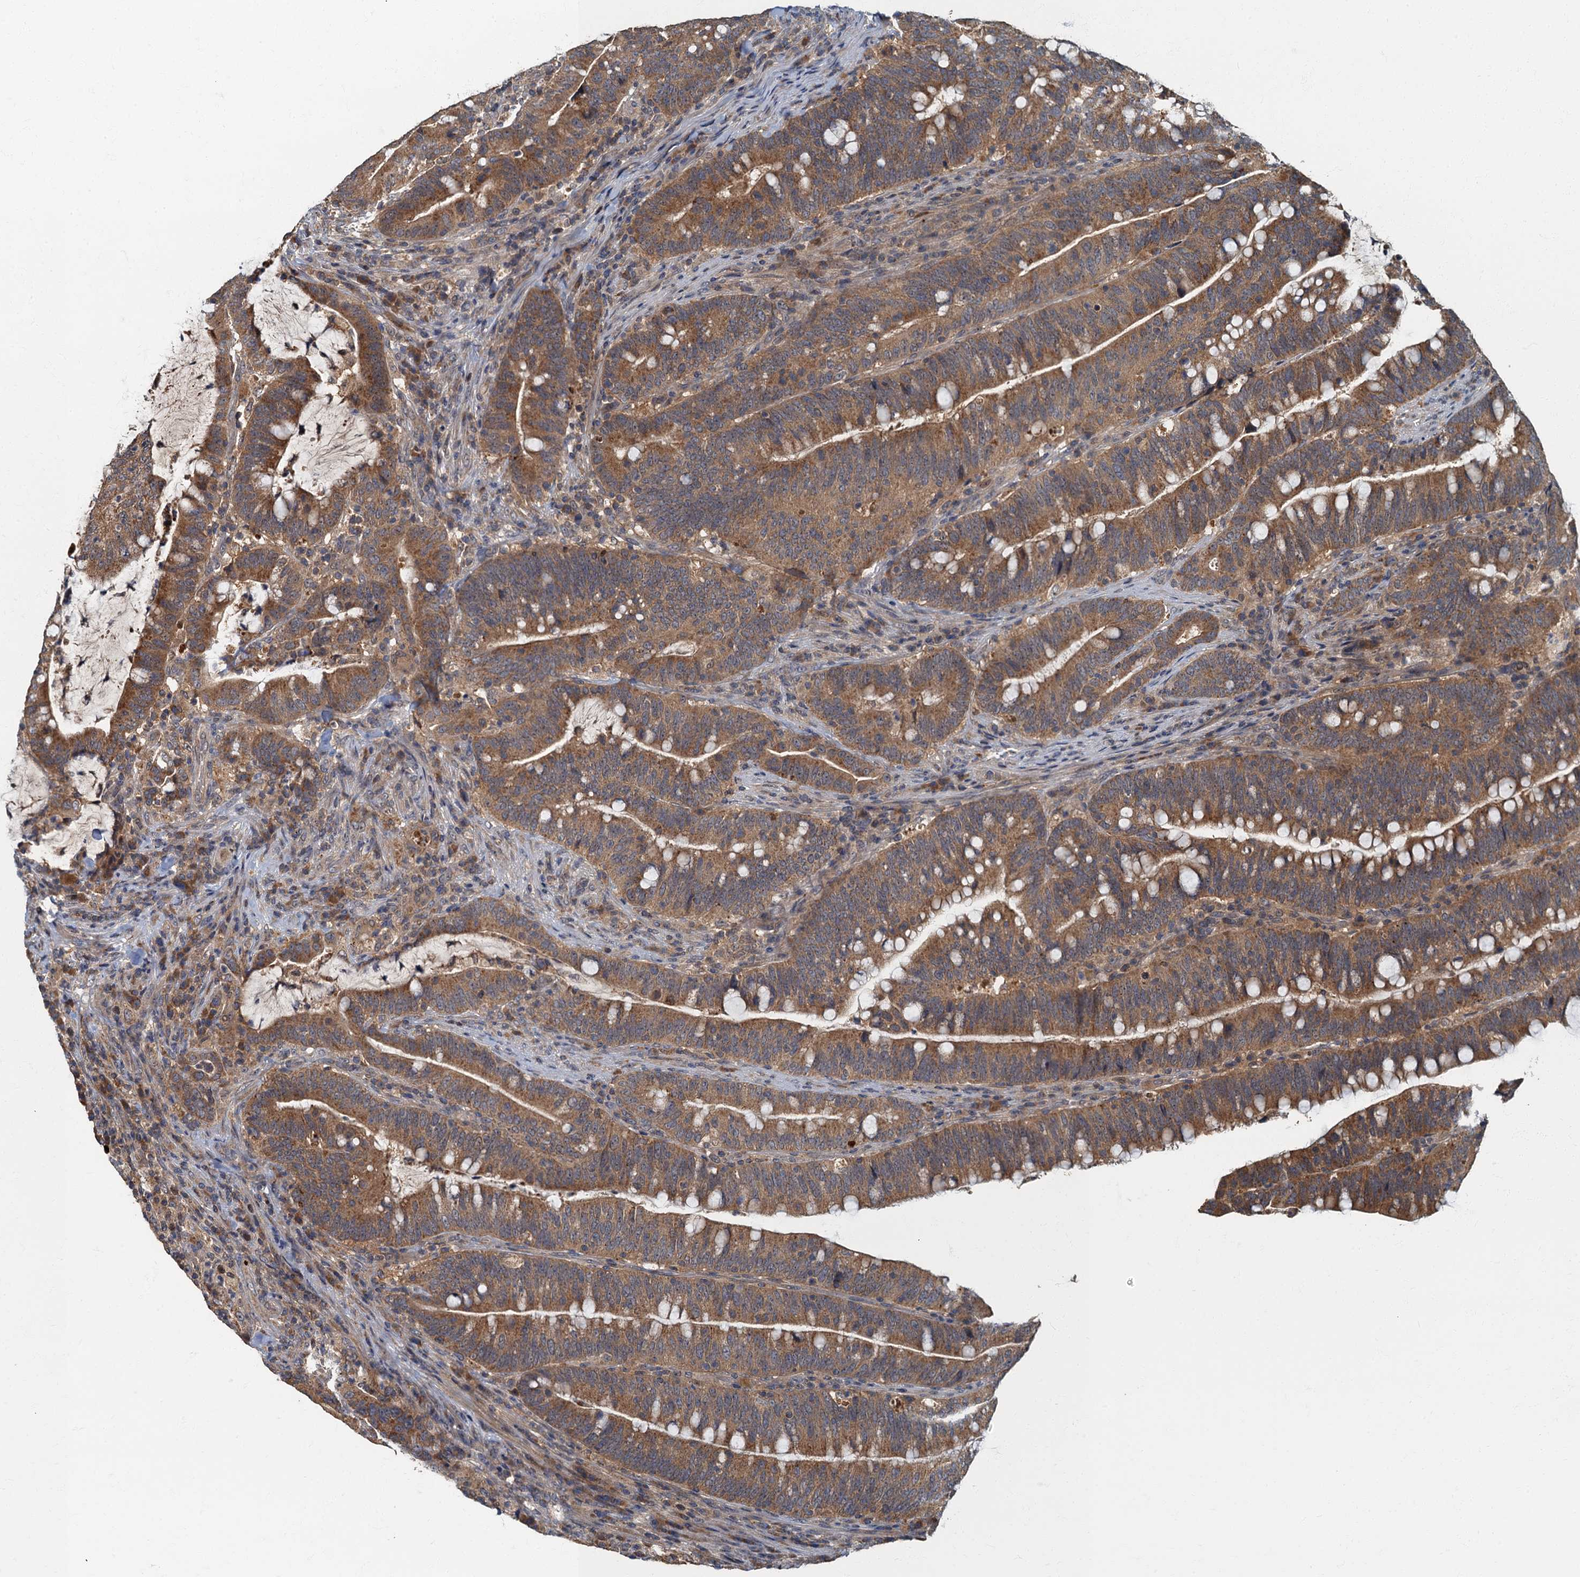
{"staining": {"intensity": "moderate", "quantity": ">75%", "location": "cytoplasmic/membranous"}, "tissue": "colorectal cancer", "cell_type": "Tumor cells", "image_type": "cancer", "snomed": [{"axis": "morphology", "description": "Adenocarcinoma, NOS"}, {"axis": "topography", "description": "Colon"}], "caption": "An image showing moderate cytoplasmic/membranous expression in about >75% of tumor cells in colorectal adenocarcinoma, as visualized by brown immunohistochemical staining.", "gene": "WDCP", "patient": {"sex": "female", "age": 66}}